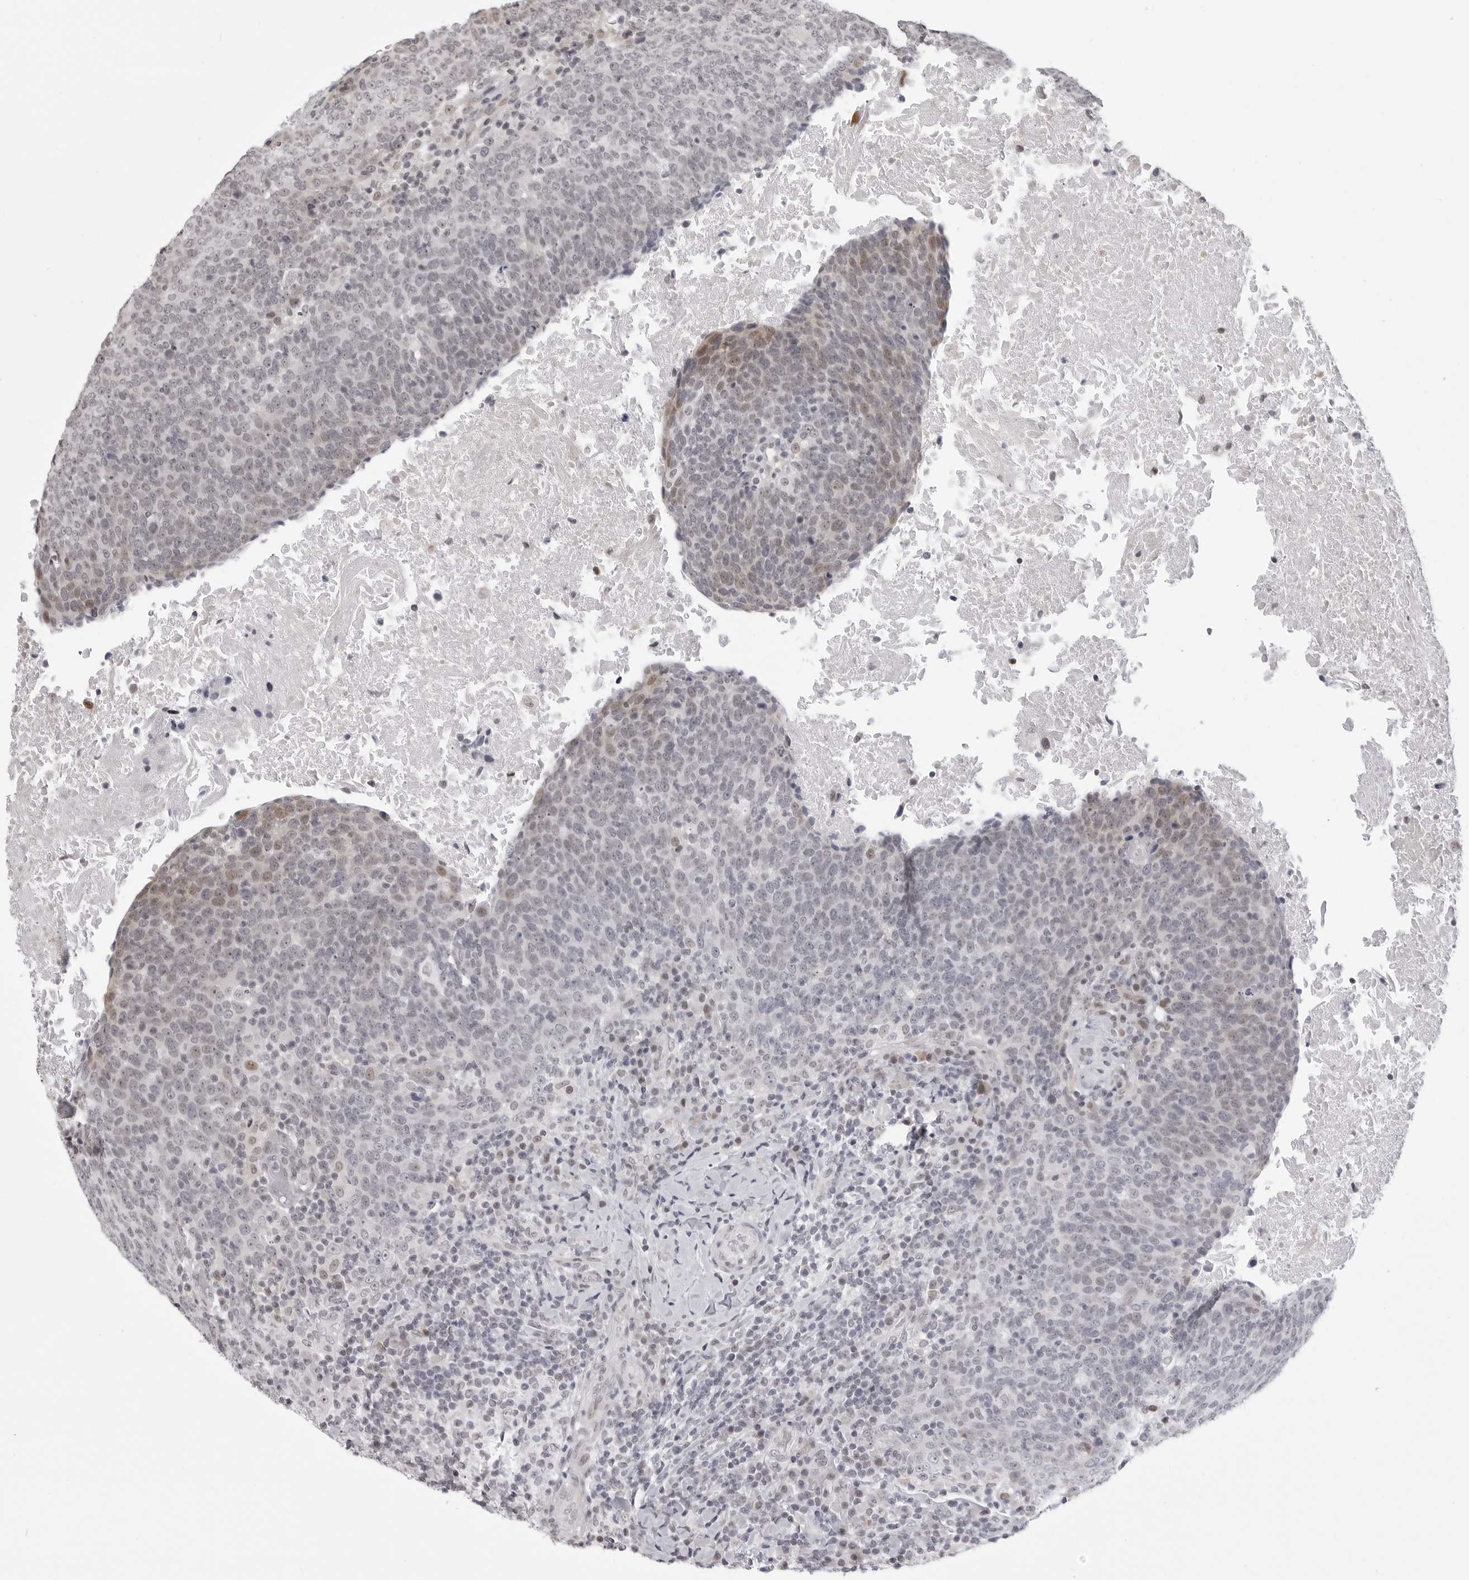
{"staining": {"intensity": "weak", "quantity": "<25%", "location": "nuclear"}, "tissue": "head and neck cancer", "cell_type": "Tumor cells", "image_type": "cancer", "snomed": [{"axis": "morphology", "description": "Squamous cell carcinoma, NOS"}, {"axis": "morphology", "description": "Squamous cell carcinoma, metastatic, NOS"}, {"axis": "topography", "description": "Lymph node"}, {"axis": "topography", "description": "Head-Neck"}], "caption": "Tumor cells show no significant positivity in head and neck squamous cell carcinoma.", "gene": "PHF3", "patient": {"sex": "male", "age": 62}}